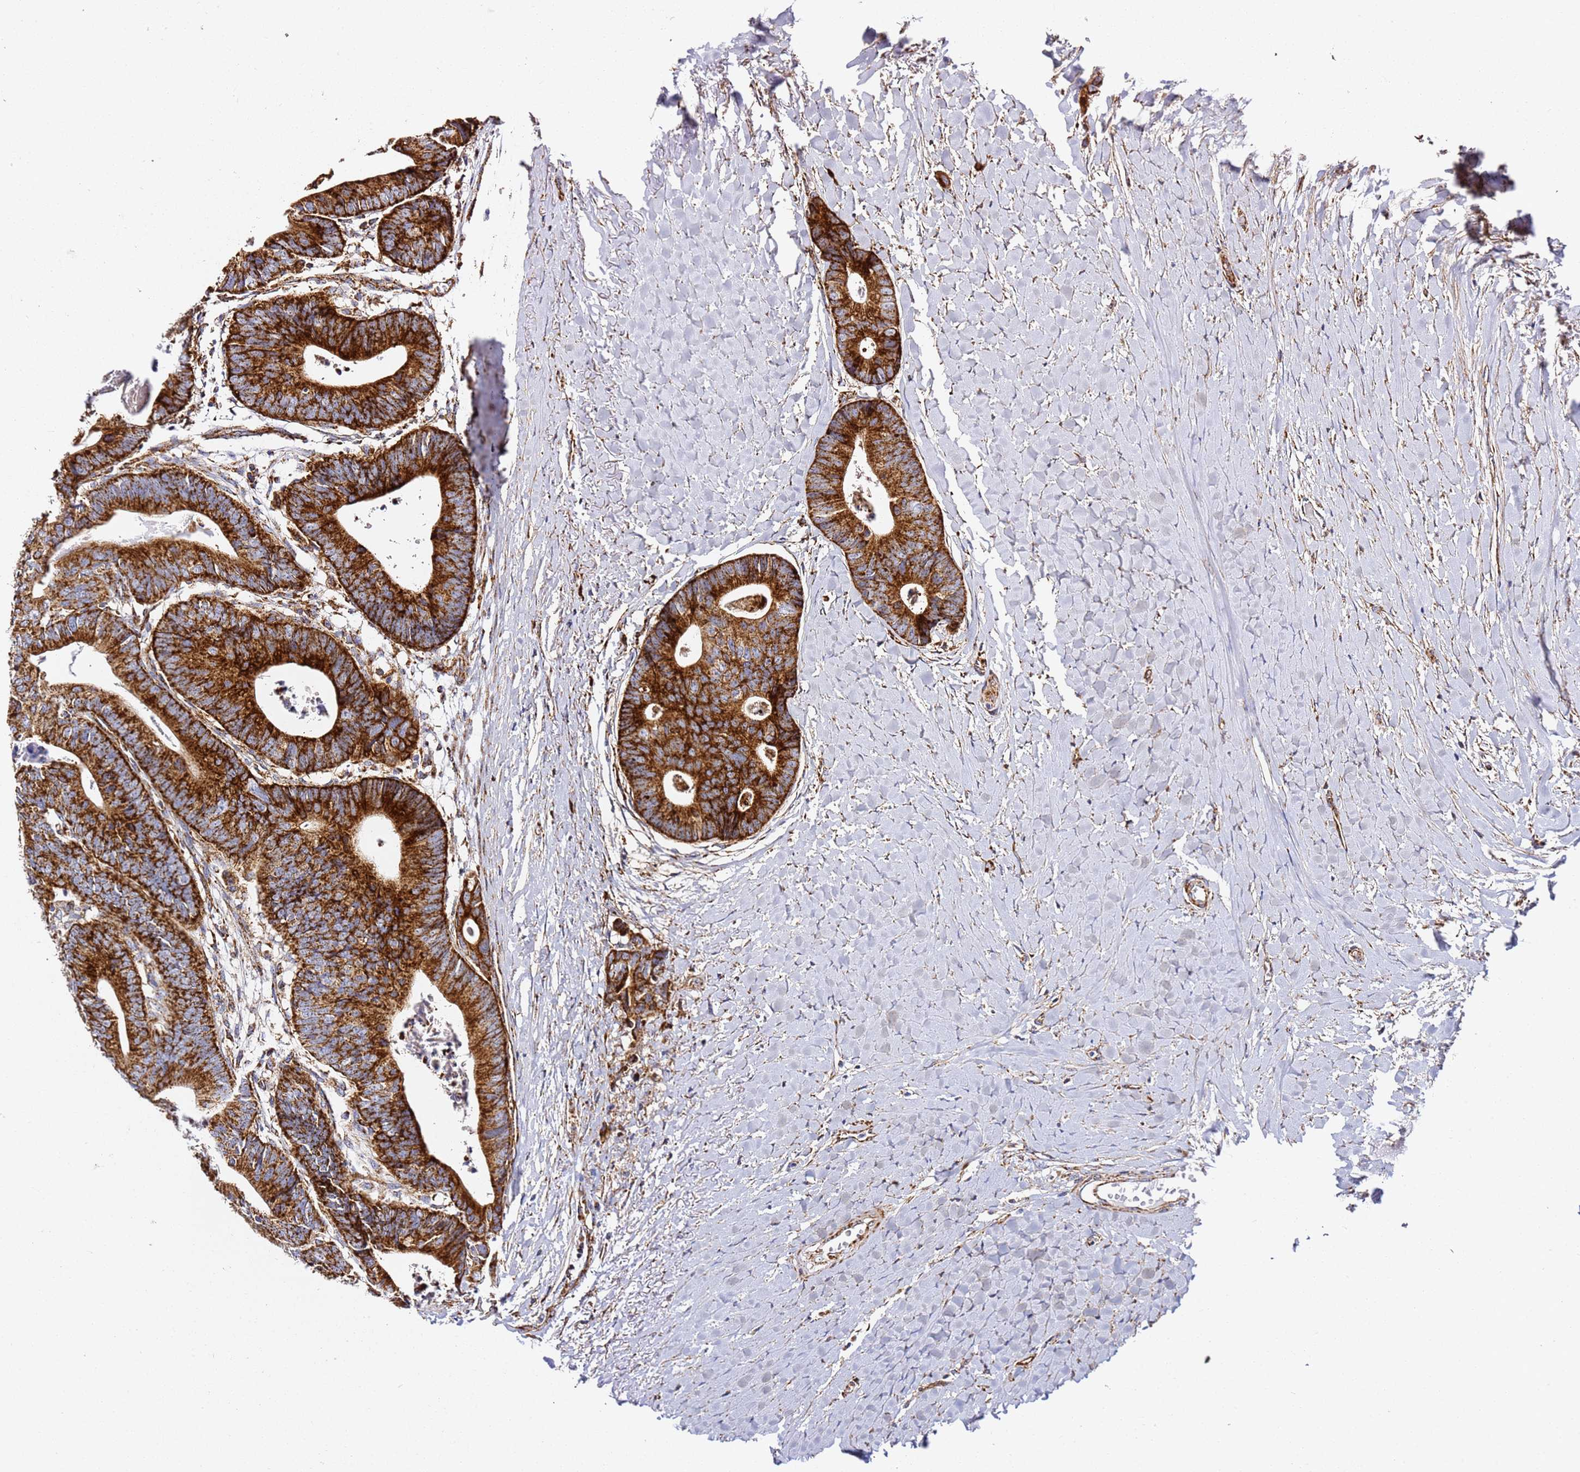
{"staining": {"intensity": "strong", "quantity": ">75%", "location": "cytoplasmic/membranous"}, "tissue": "colorectal cancer", "cell_type": "Tumor cells", "image_type": "cancer", "snomed": [{"axis": "morphology", "description": "Adenocarcinoma, NOS"}, {"axis": "topography", "description": "Colon"}], "caption": "Approximately >75% of tumor cells in colorectal cancer (adenocarcinoma) show strong cytoplasmic/membranous protein expression as visualized by brown immunohistochemical staining.", "gene": "NDUFA3", "patient": {"sex": "female", "age": 57}}